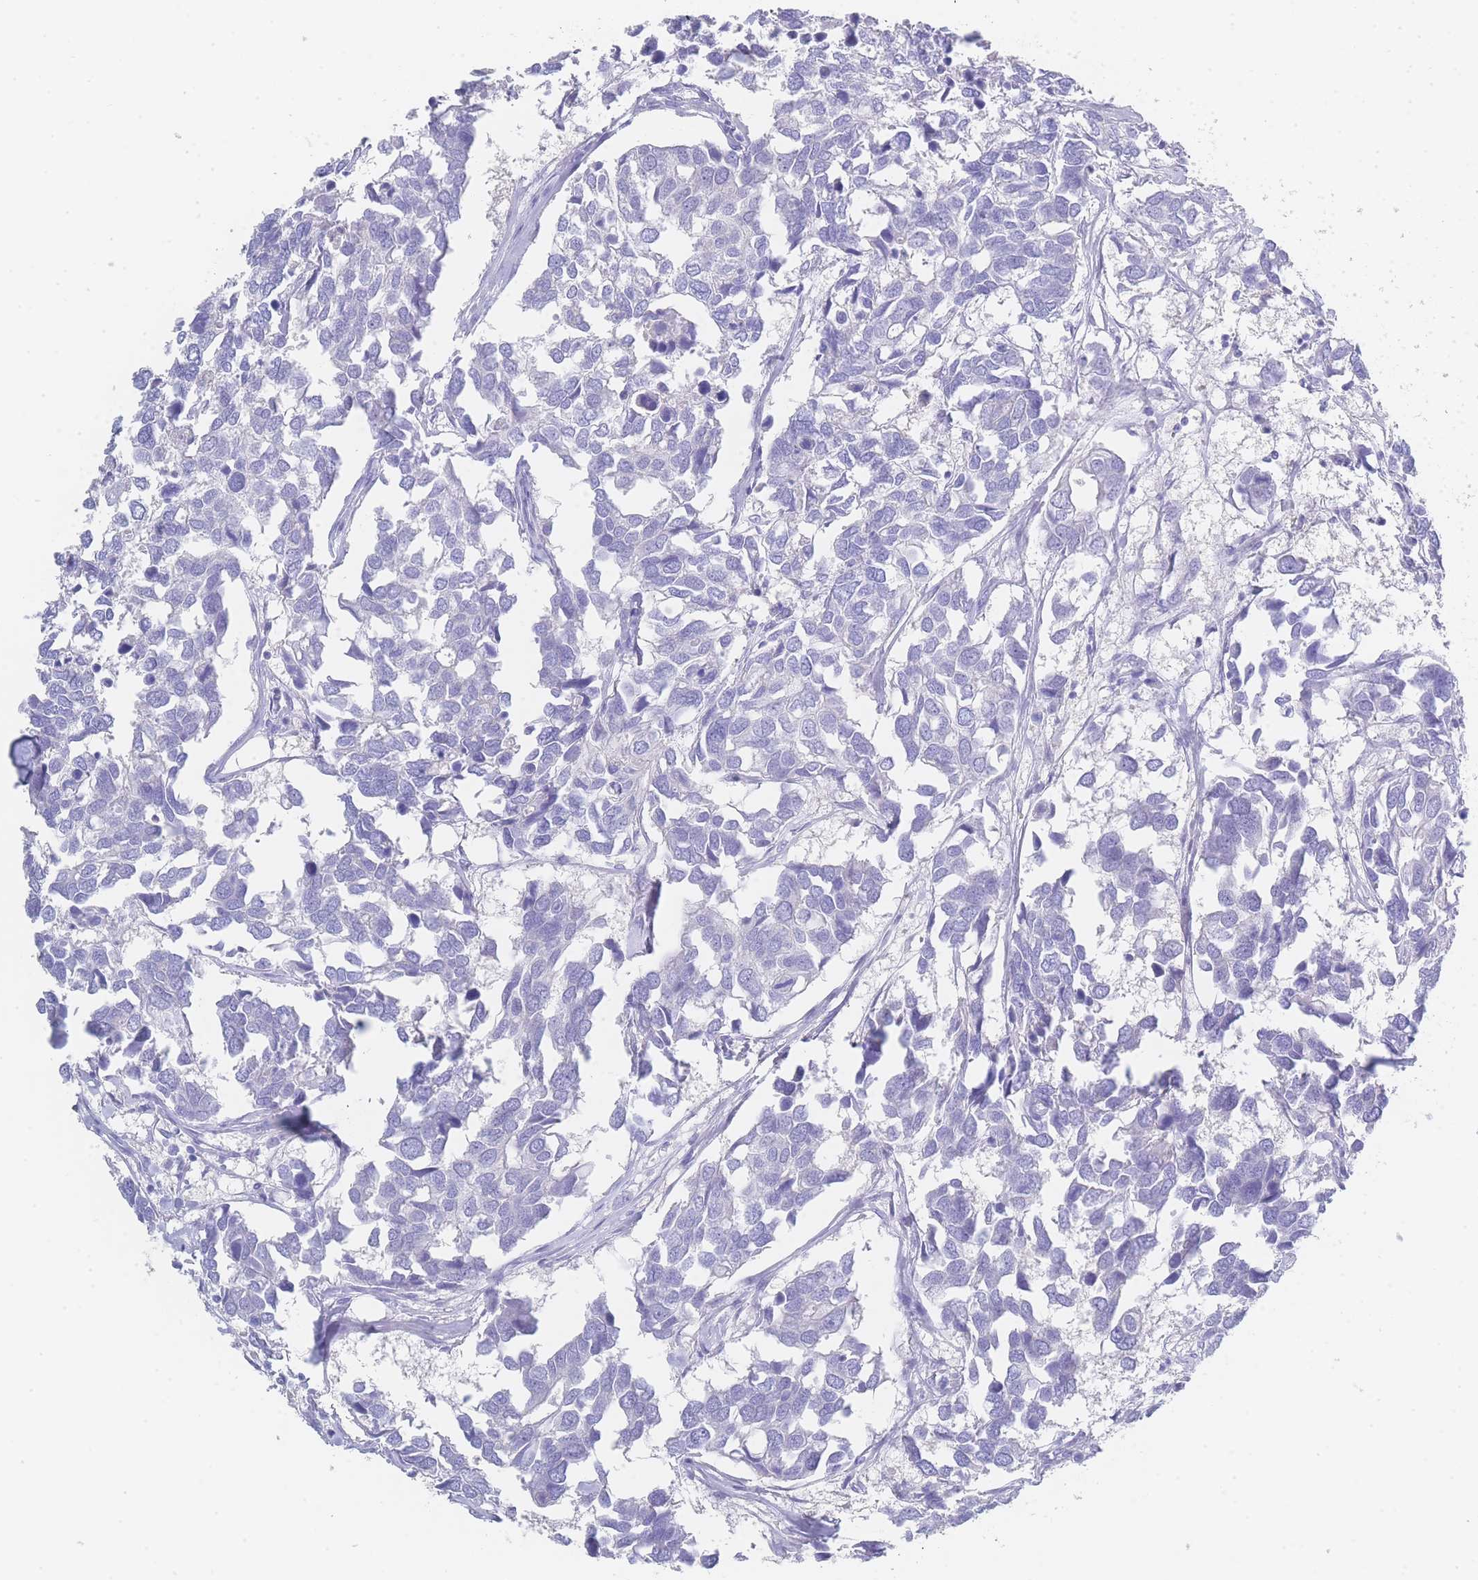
{"staining": {"intensity": "negative", "quantity": "none", "location": "none"}, "tissue": "breast cancer", "cell_type": "Tumor cells", "image_type": "cancer", "snomed": [{"axis": "morphology", "description": "Duct carcinoma"}, {"axis": "topography", "description": "Breast"}], "caption": "Immunohistochemical staining of human breast infiltrating ductal carcinoma demonstrates no significant expression in tumor cells.", "gene": "LZTFL1", "patient": {"sex": "female", "age": 83}}